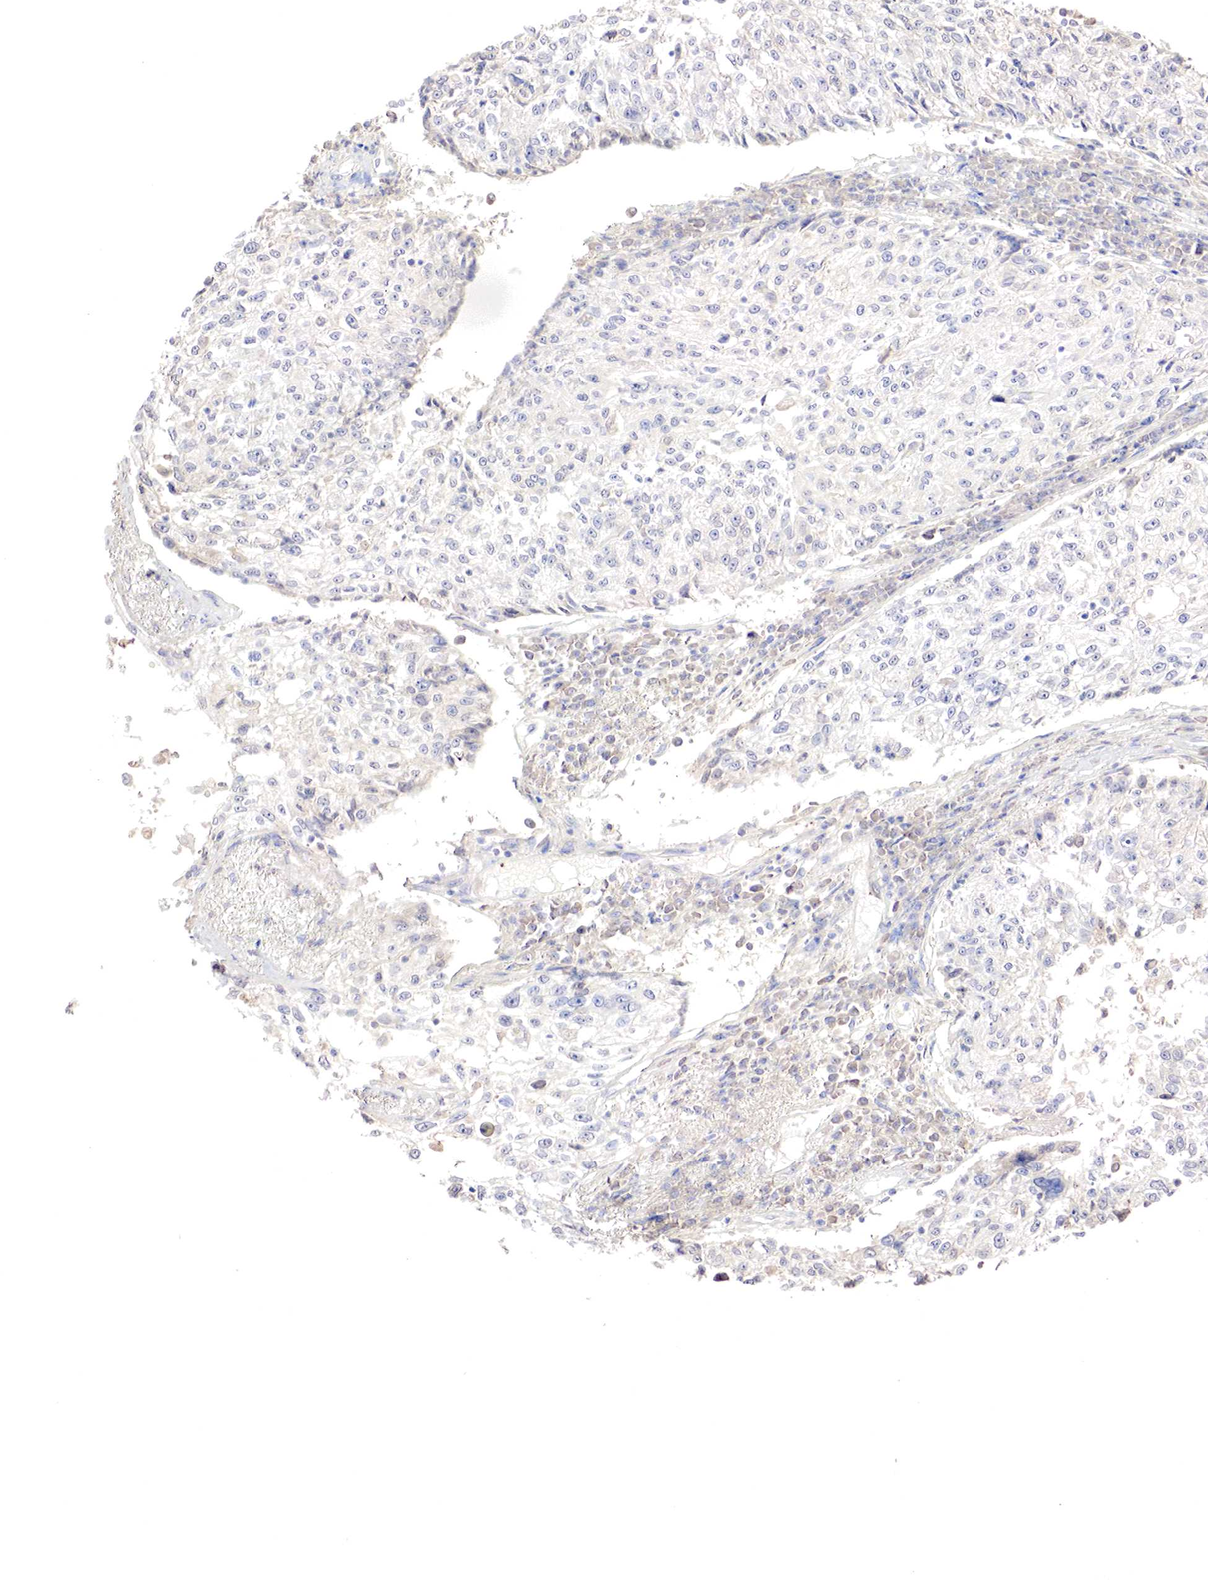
{"staining": {"intensity": "negative", "quantity": "none", "location": "none"}, "tissue": "cervical cancer", "cell_type": "Tumor cells", "image_type": "cancer", "snomed": [{"axis": "morphology", "description": "Squamous cell carcinoma, NOS"}, {"axis": "topography", "description": "Cervix"}], "caption": "Tumor cells show no significant protein staining in cervical cancer. The staining was performed using DAB (3,3'-diaminobenzidine) to visualize the protein expression in brown, while the nuclei were stained in blue with hematoxylin (Magnification: 20x).", "gene": "GATA1", "patient": {"sex": "female", "age": 57}}